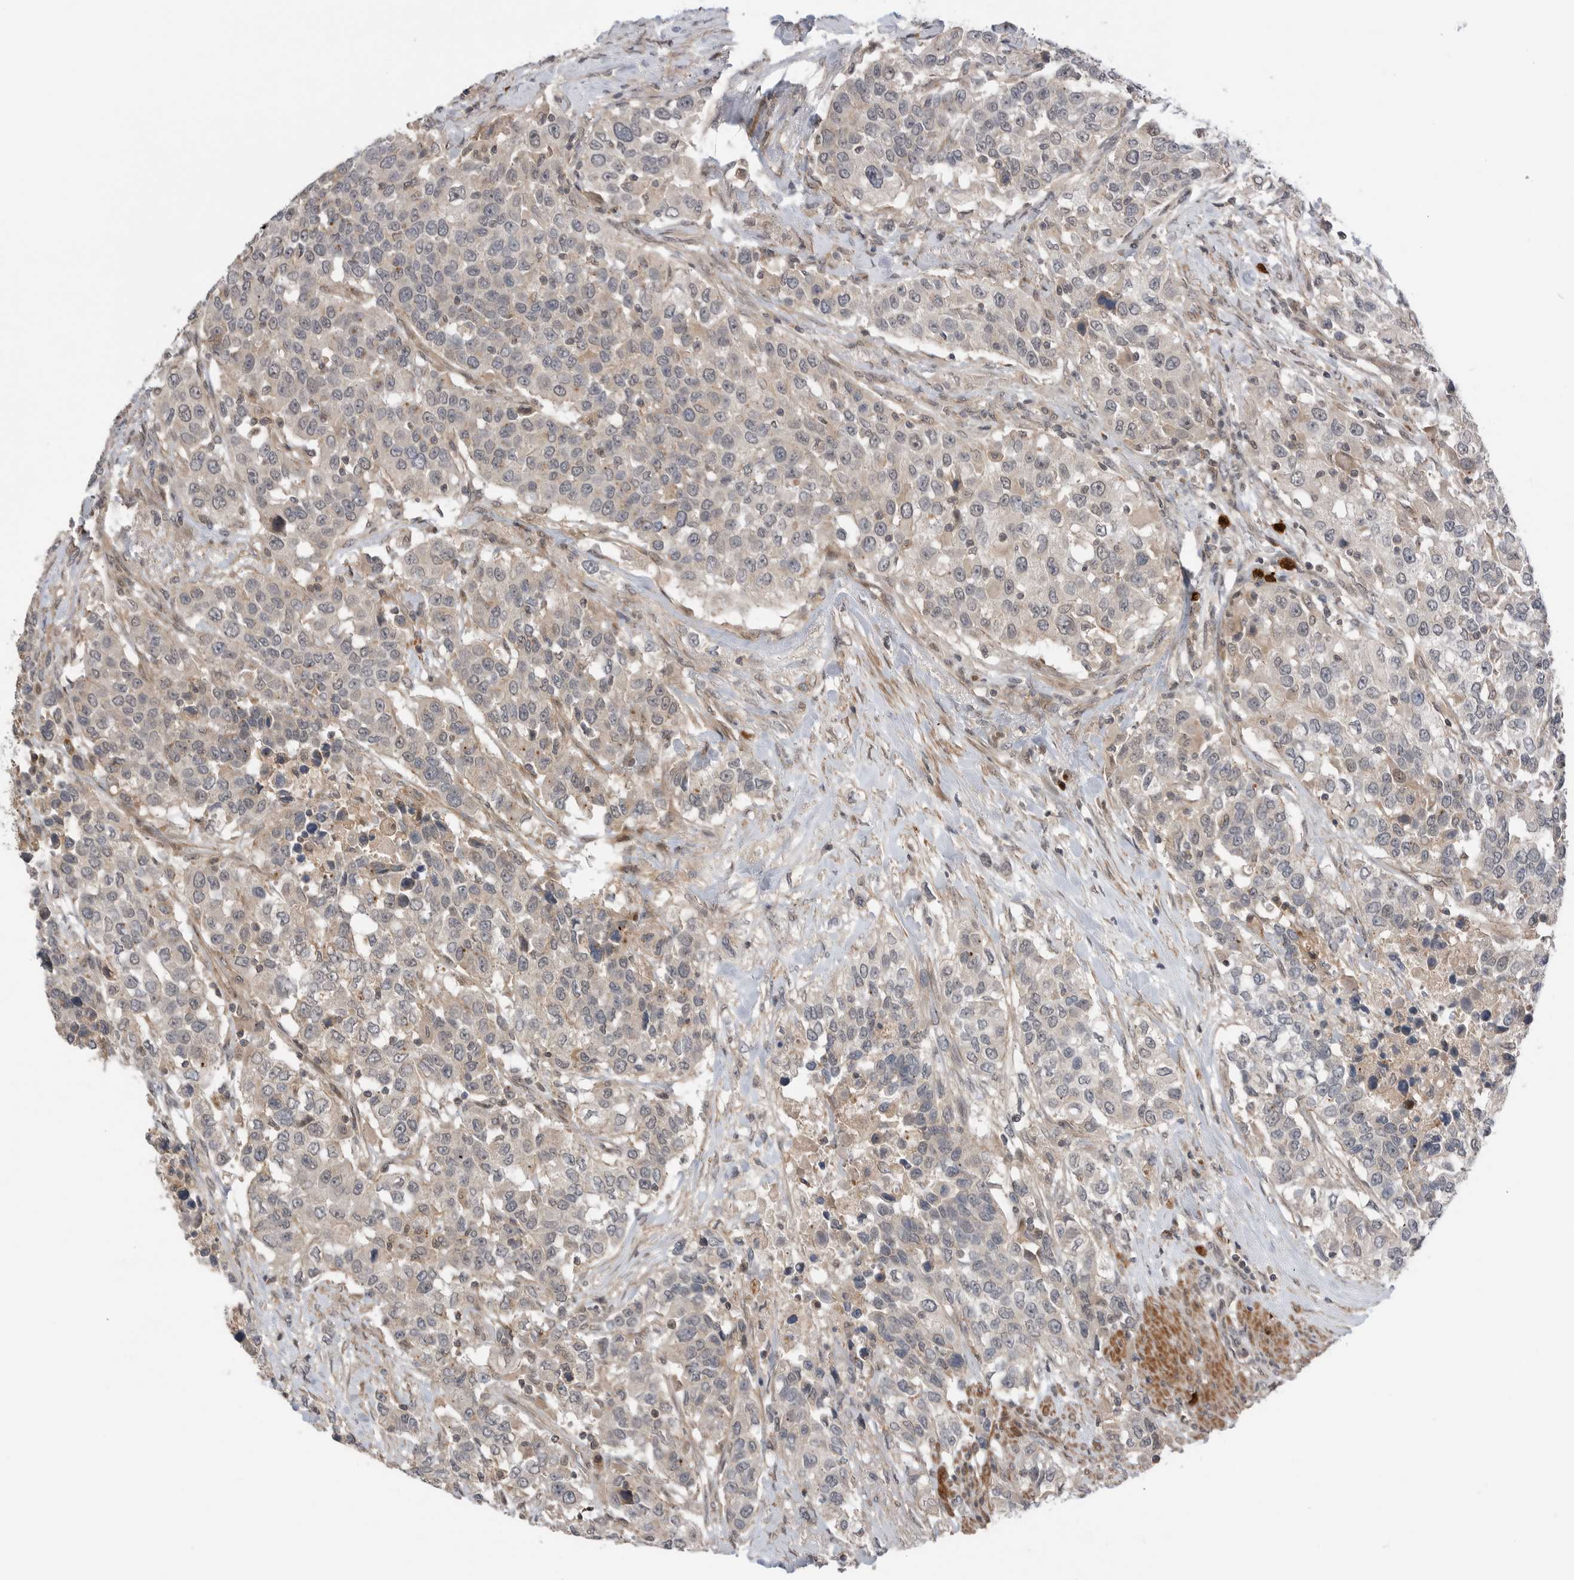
{"staining": {"intensity": "weak", "quantity": "<25%", "location": "cytoplasmic/membranous"}, "tissue": "urothelial cancer", "cell_type": "Tumor cells", "image_type": "cancer", "snomed": [{"axis": "morphology", "description": "Urothelial carcinoma, High grade"}, {"axis": "topography", "description": "Urinary bladder"}], "caption": "High power microscopy photomicrograph of an immunohistochemistry (IHC) micrograph of high-grade urothelial carcinoma, revealing no significant staining in tumor cells.", "gene": "PEAK1", "patient": {"sex": "female", "age": 80}}